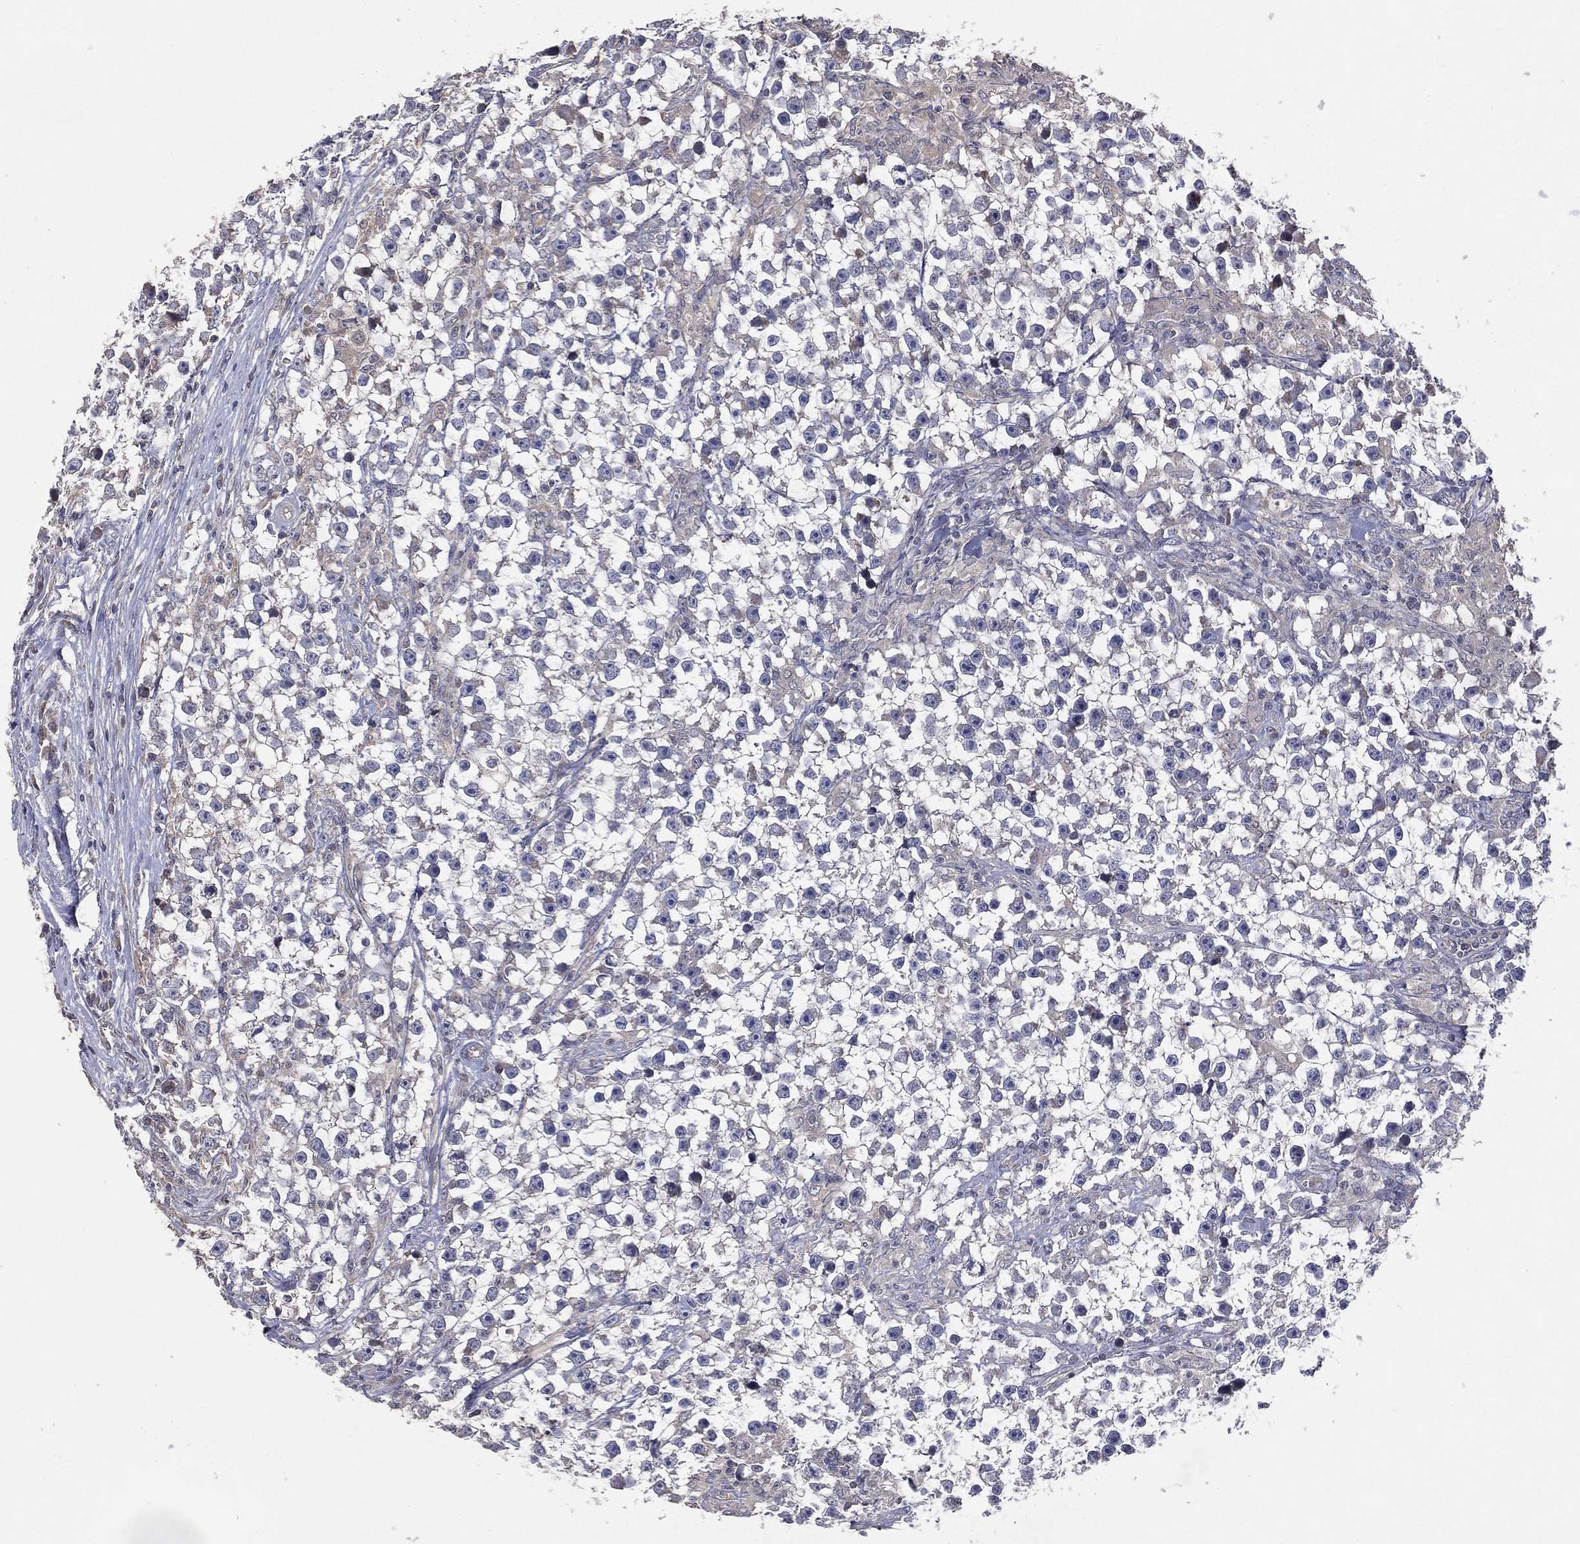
{"staining": {"intensity": "negative", "quantity": "none", "location": "none"}, "tissue": "testis cancer", "cell_type": "Tumor cells", "image_type": "cancer", "snomed": [{"axis": "morphology", "description": "Seminoma, NOS"}, {"axis": "topography", "description": "Testis"}], "caption": "Micrograph shows no significant protein staining in tumor cells of testis seminoma.", "gene": "DNAH7", "patient": {"sex": "male", "age": 59}}